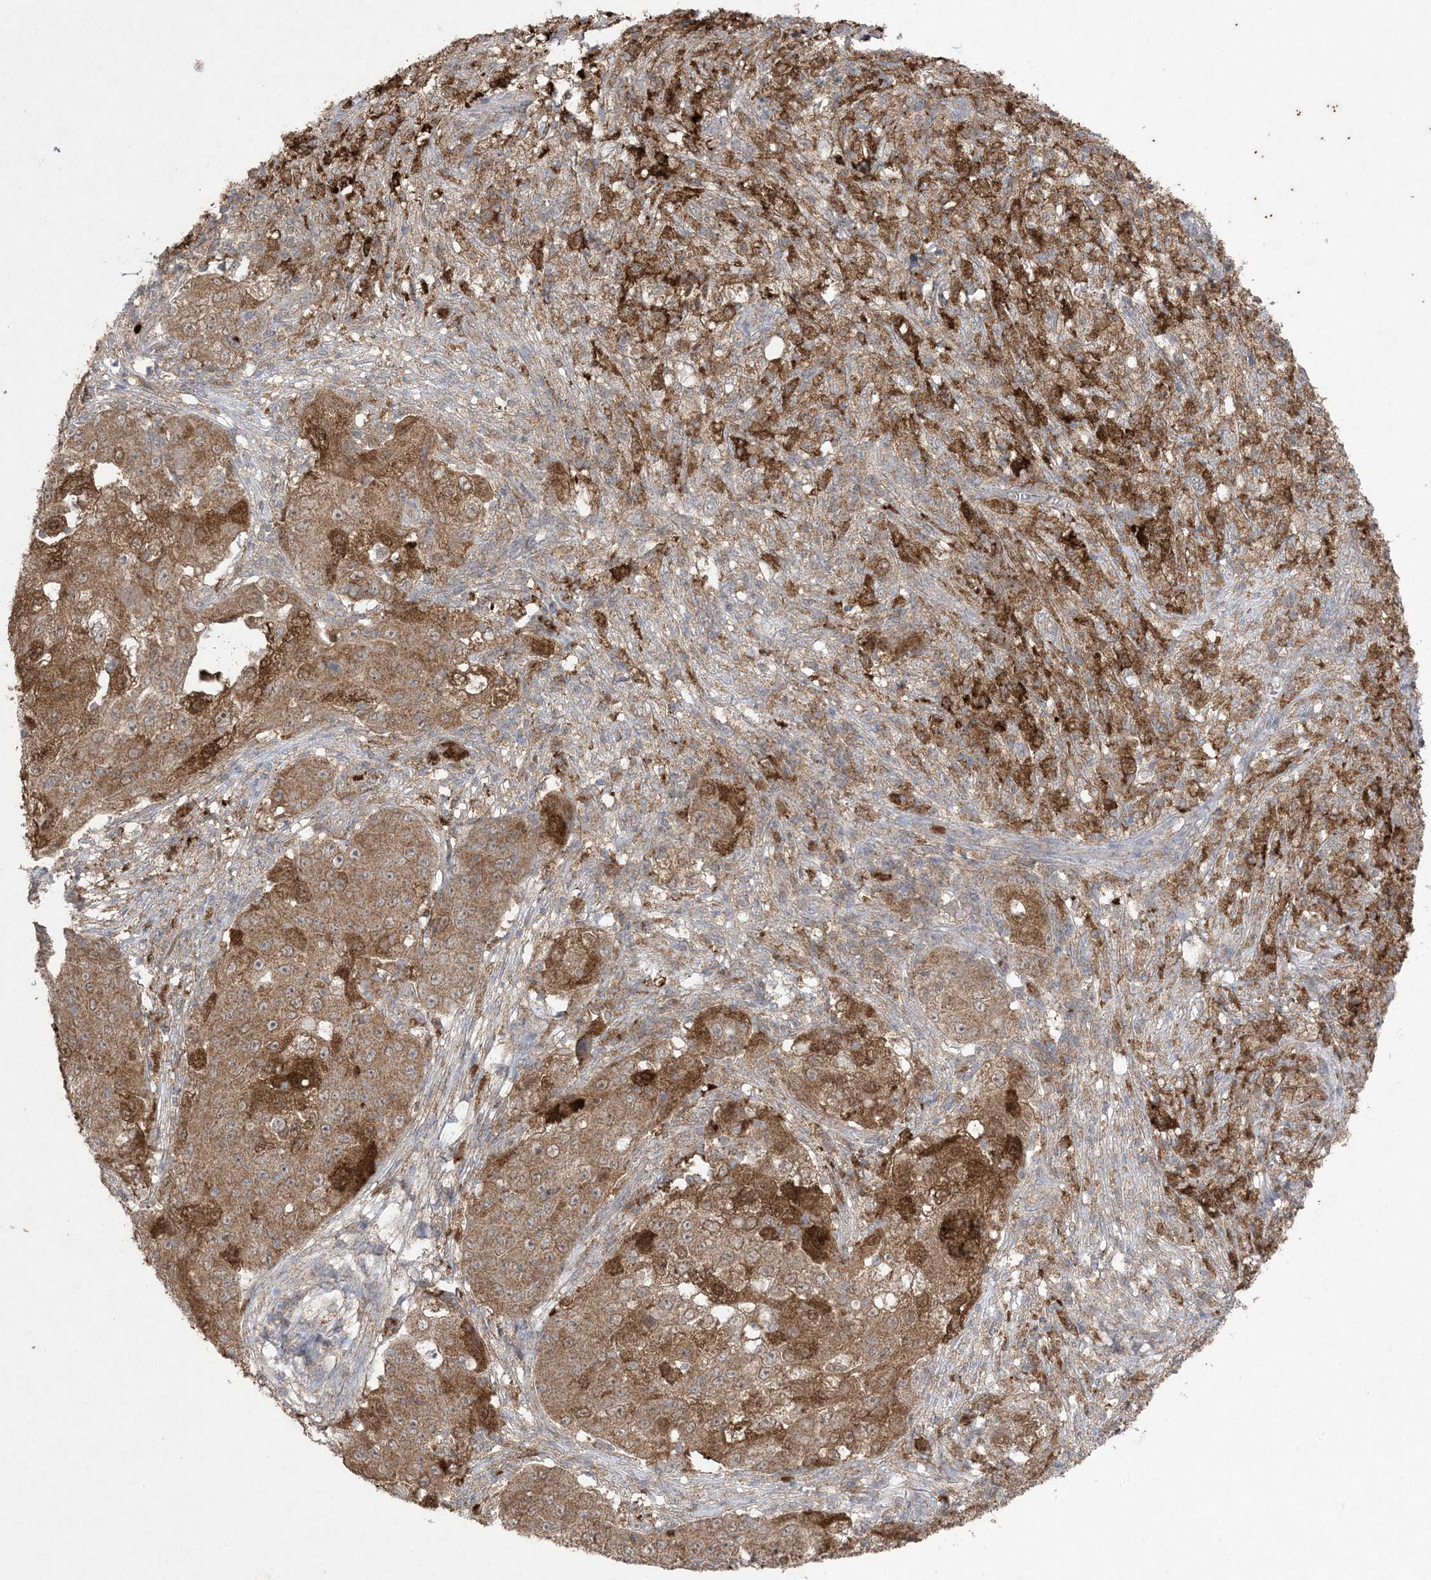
{"staining": {"intensity": "moderate", "quantity": ">75%", "location": "cytoplasmic/membranous"}, "tissue": "ovarian cancer", "cell_type": "Tumor cells", "image_type": "cancer", "snomed": [{"axis": "morphology", "description": "Carcinoma, endometroid"}, {"axis": "topography", "description": "Ovary"}], "caption": "Immunohistochemical staining of human ovarian cancer (endometroid carcinoma) displays medium levels of moderate cytoplasmic/membranous protein expression in about >75% of tumor cells. (brown staining indicates protein expression, while blue staining denotes nuclei).", "gene": "UBE2C", "patient": {"sex": "female", "age": 42}}